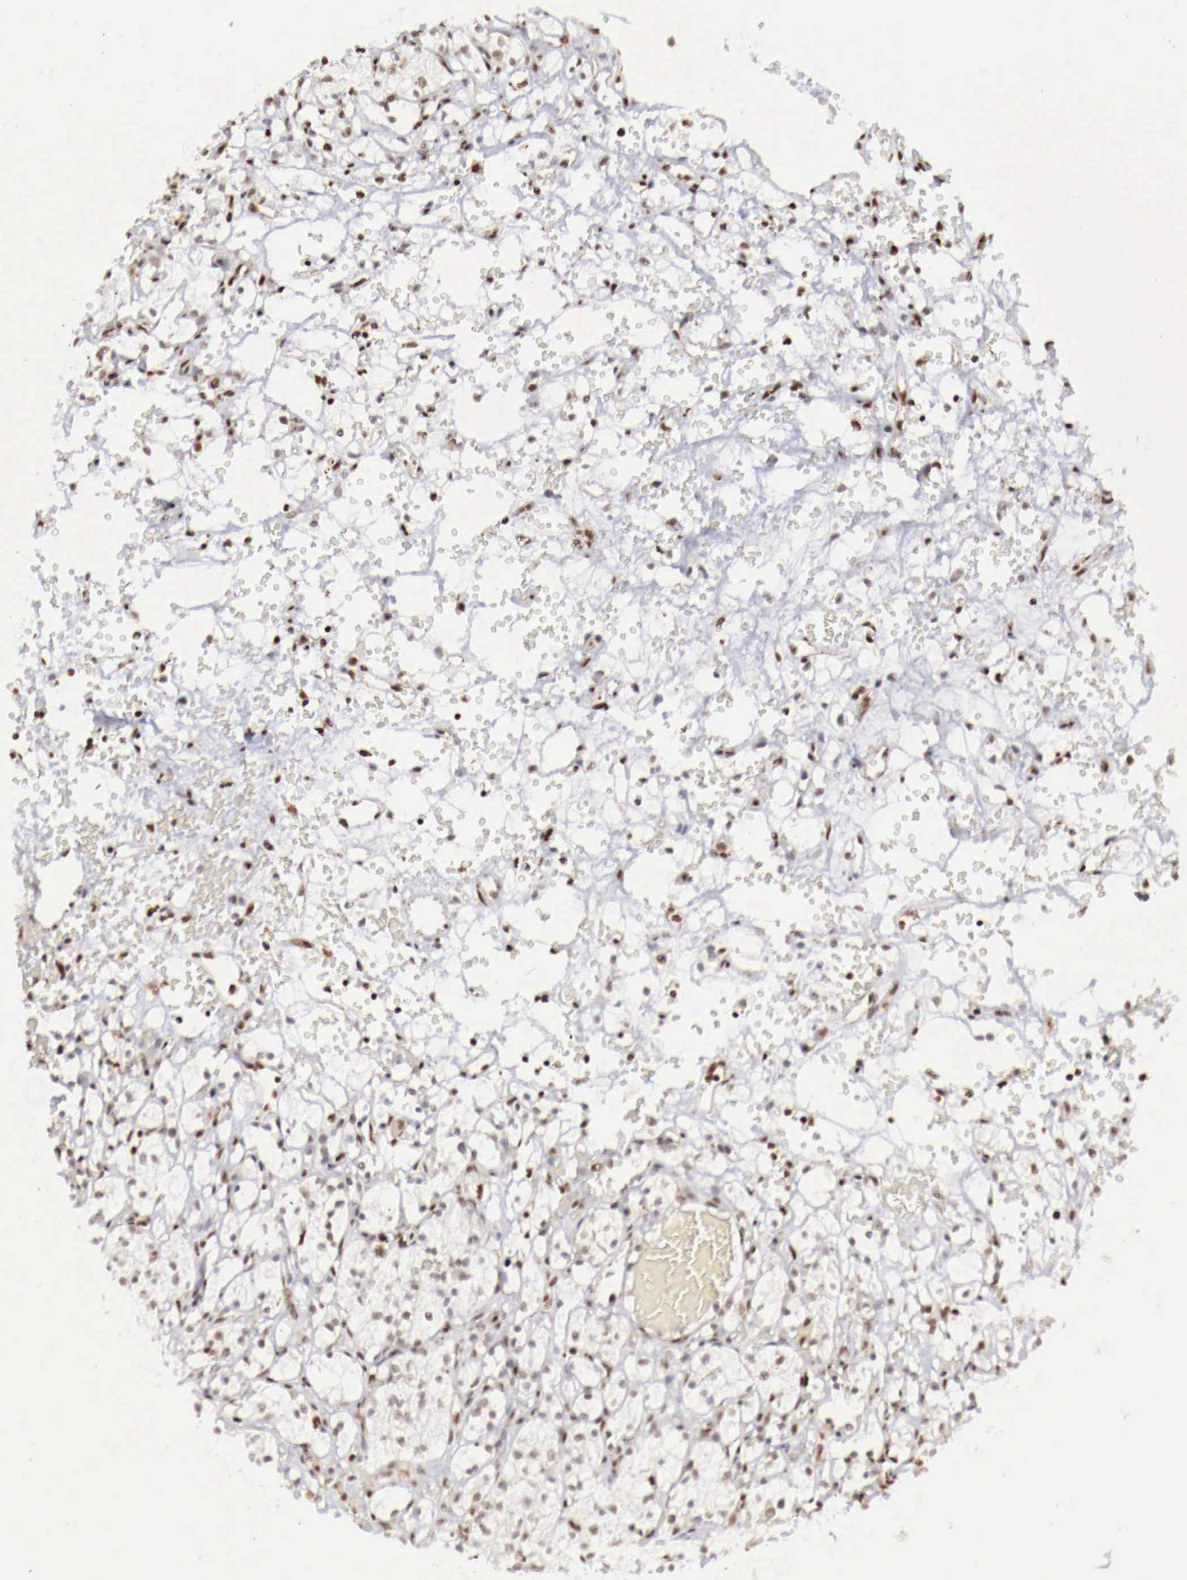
{"staining": {"intensity": "weak", "quantity": ">75%", "location": "nuclear"}, "tissue": "renal cancer", "cell_type": "Tumor cells", "image_type": "cancer", "snomed": [{"axis": "morphology", "description": "Adenocarcinoma, NOS"}, {"axis": "topography", "description": "Kidney"}], "caption": "Immunohistochemical staining of human renal cancer (adenocarcinoma) reveals weak nuclear protein expression in about >75% of tumor cells.", "gene": "MAX", "patient": {"sex": "female", "age": 60}}